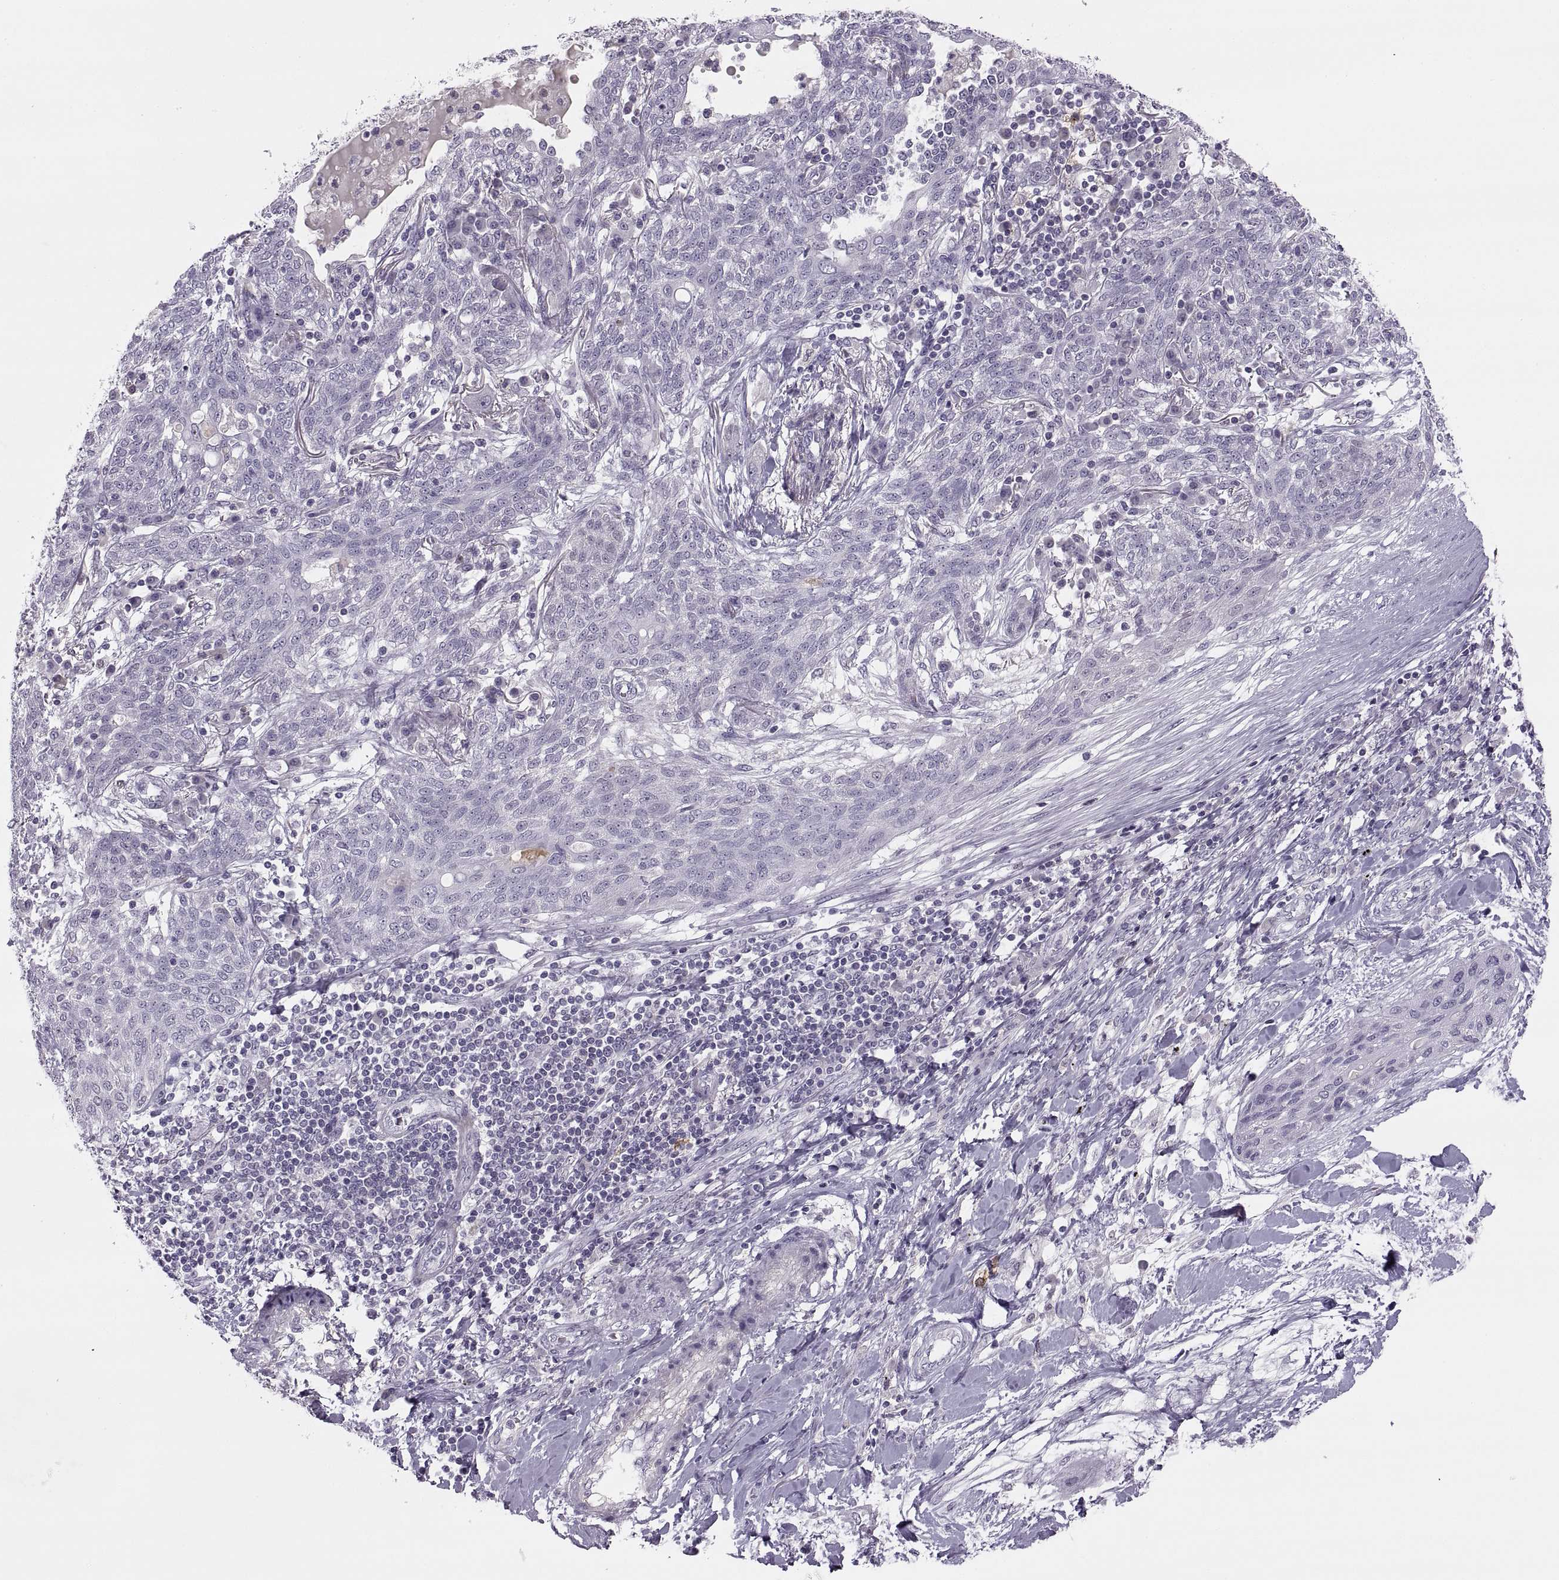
{"staining": {"intensity": "negative", "quantity": "none", "location": "none"}, "tissue": "lung cancer", "cell_type": "Tumor cells", "image_type": "cancer", "snomed": [{"axis": "morphology", "description": "Squamous cell carcinoma, NOS"}, {"axis": "topography", "description": "Lung"}], "caption": "DAB immunohistochemical staining of lung cancer exhibits no significant staining in tumor cells.", "gene": "CHCT1", "patient": {"sex": "female", "age": 70}}